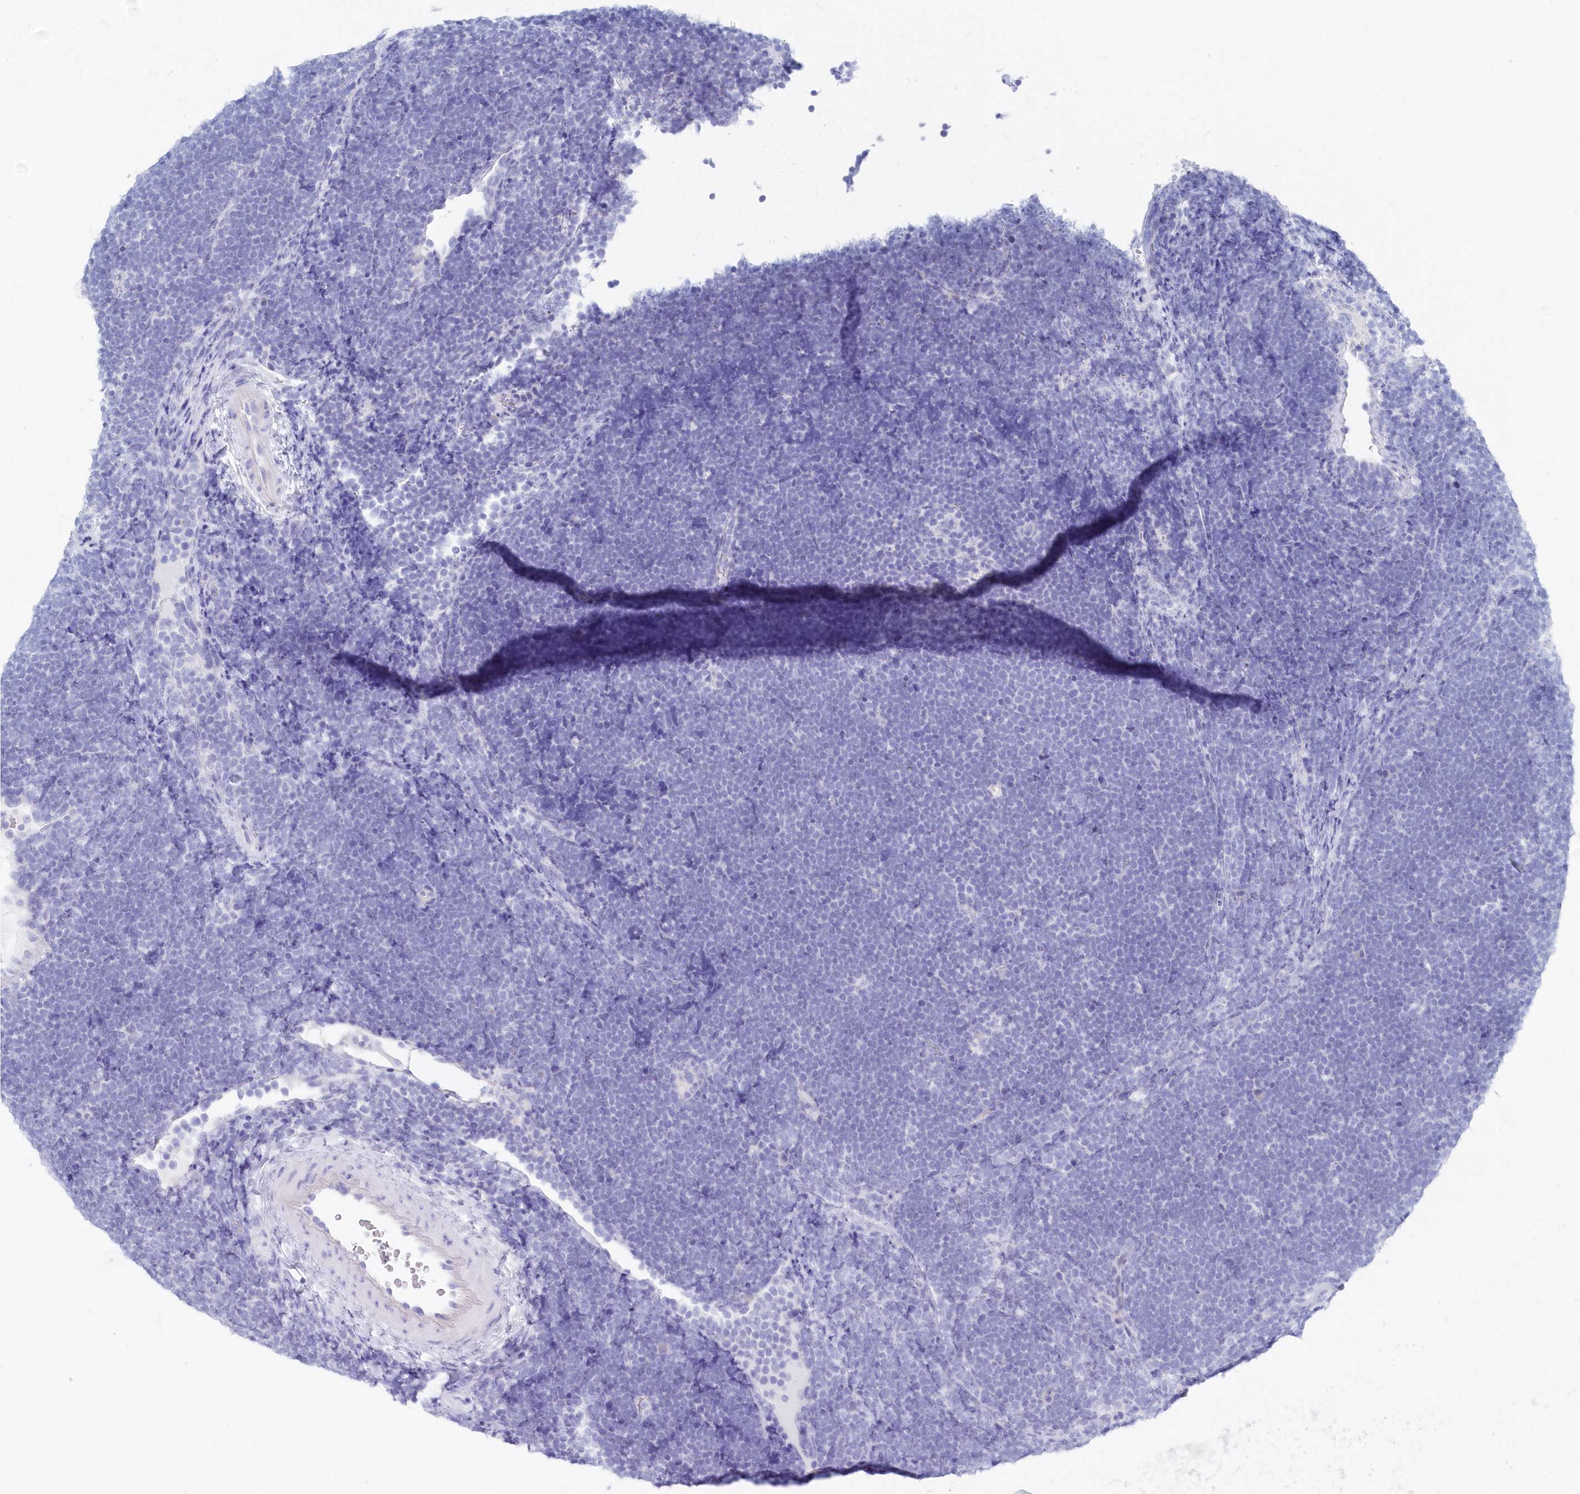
{"staining": {"intensity": "negative", "quantity": "none", "location": "none"}, "tissue": "lymphoma", "cell_type": "Tumor cells", "image_type": "cancer", "snomed": [{"axis": "morphology", "description": "Malignant lymphoma, non-Hodgkin's type, High grade"}, {"axis": "topography", "description": "Lymph node"}], "caption": "The immunohistochemistry histopathology image has no significant staining in tumor cells of lymphoma tissue.", "gene": "CSNK1G2", "patient": {"sex": "male", "age": 13}}